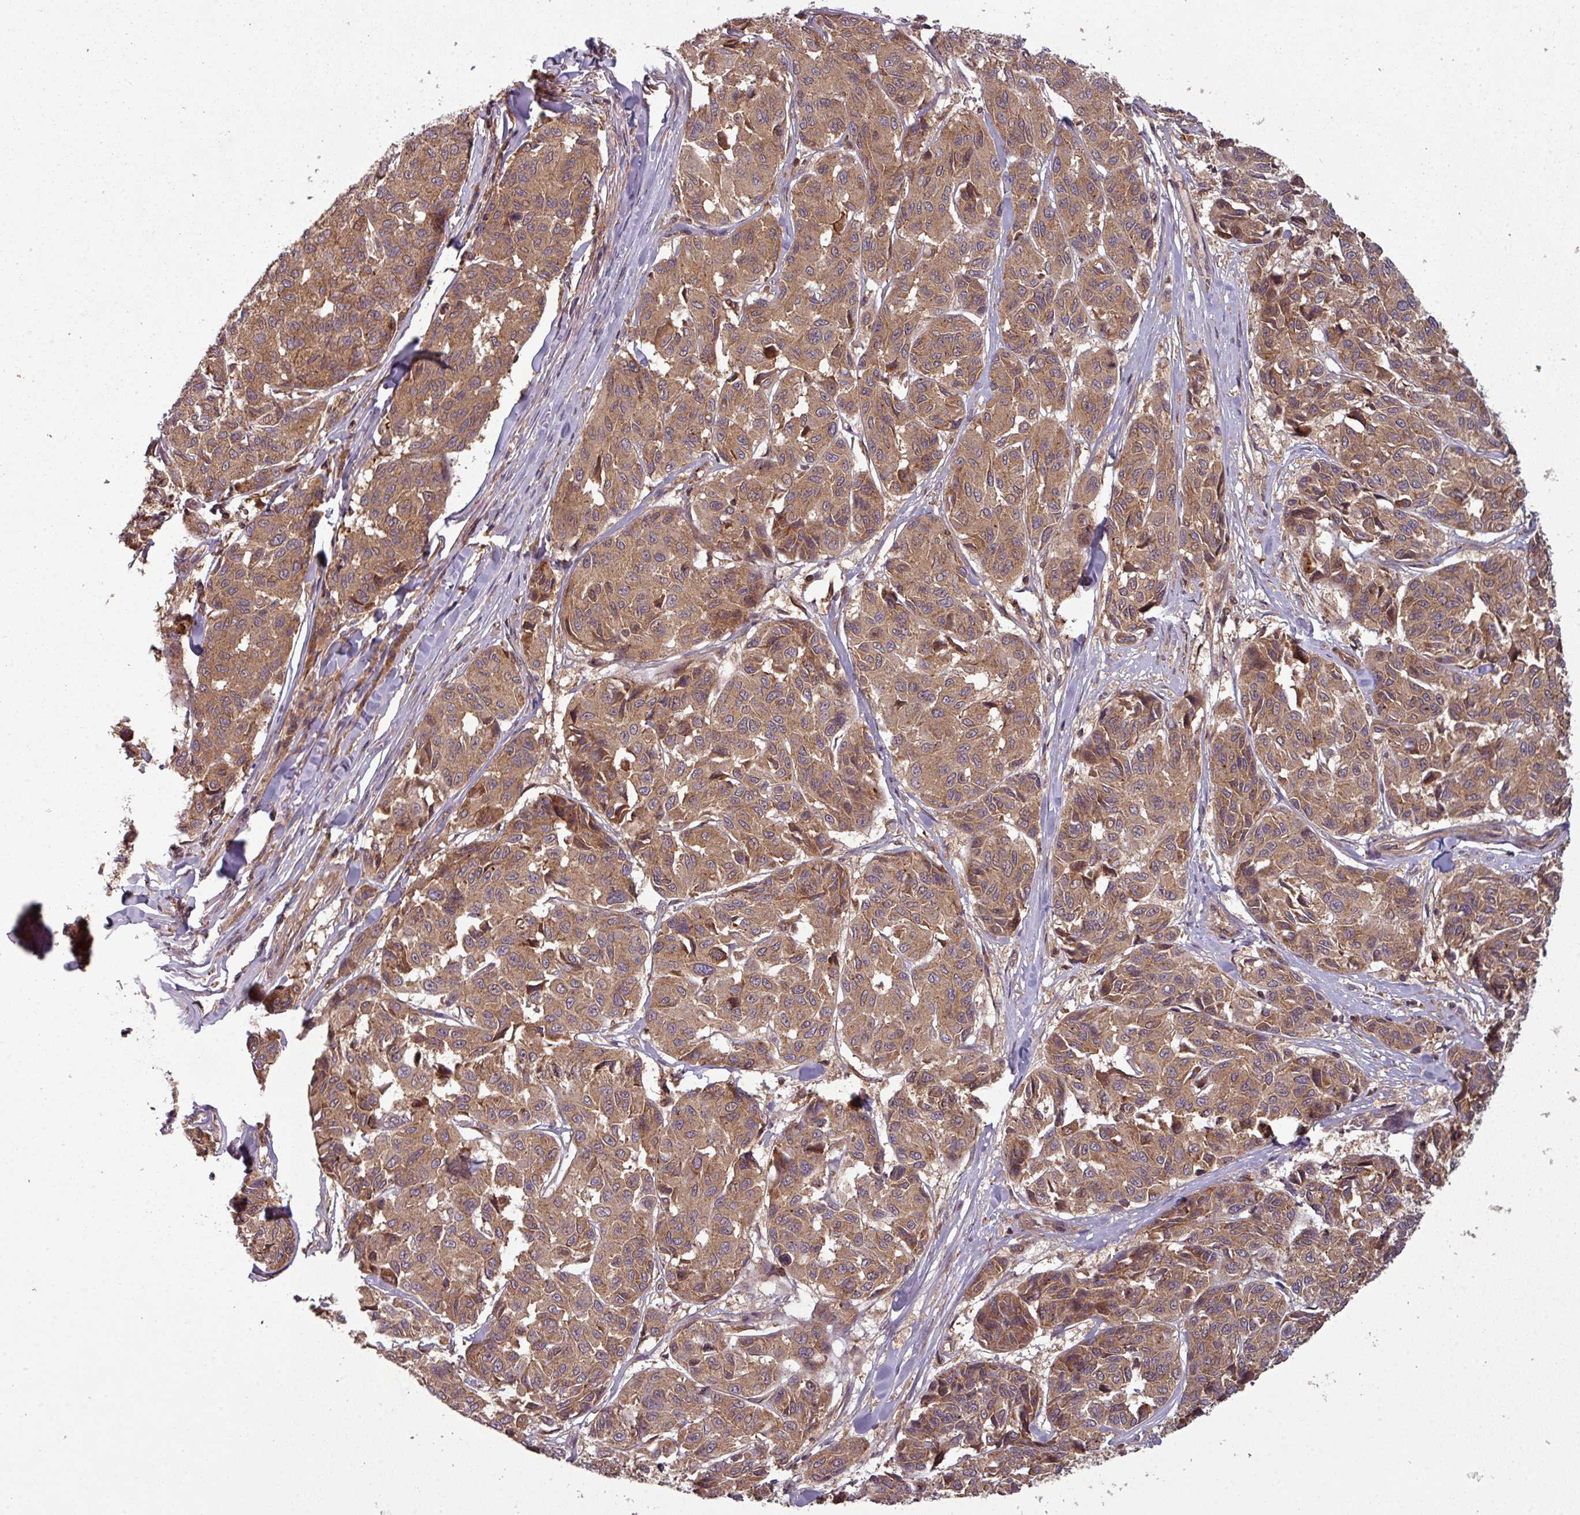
{"staining": {"intensity": "moderate", "quantity": ">75%", "location": "cytoplasmic/membranous"}, "tissue": "melanoma", "cell_type": "Tumor cells", "image_type": "cancer", "snomed": [{"axis": "morphology", "description": "Malignant melanoma, NOS"}, {"axis": "topography", "description": "Skin"}], "caption": "Moderate cytoplasmic/membranous positivity for a protein is identified in approximately >75% of tumor cells of melanoma using immunohistochemistry.", "gene": "GSKIP", "patient": {"sex": "female", "age": 66}}